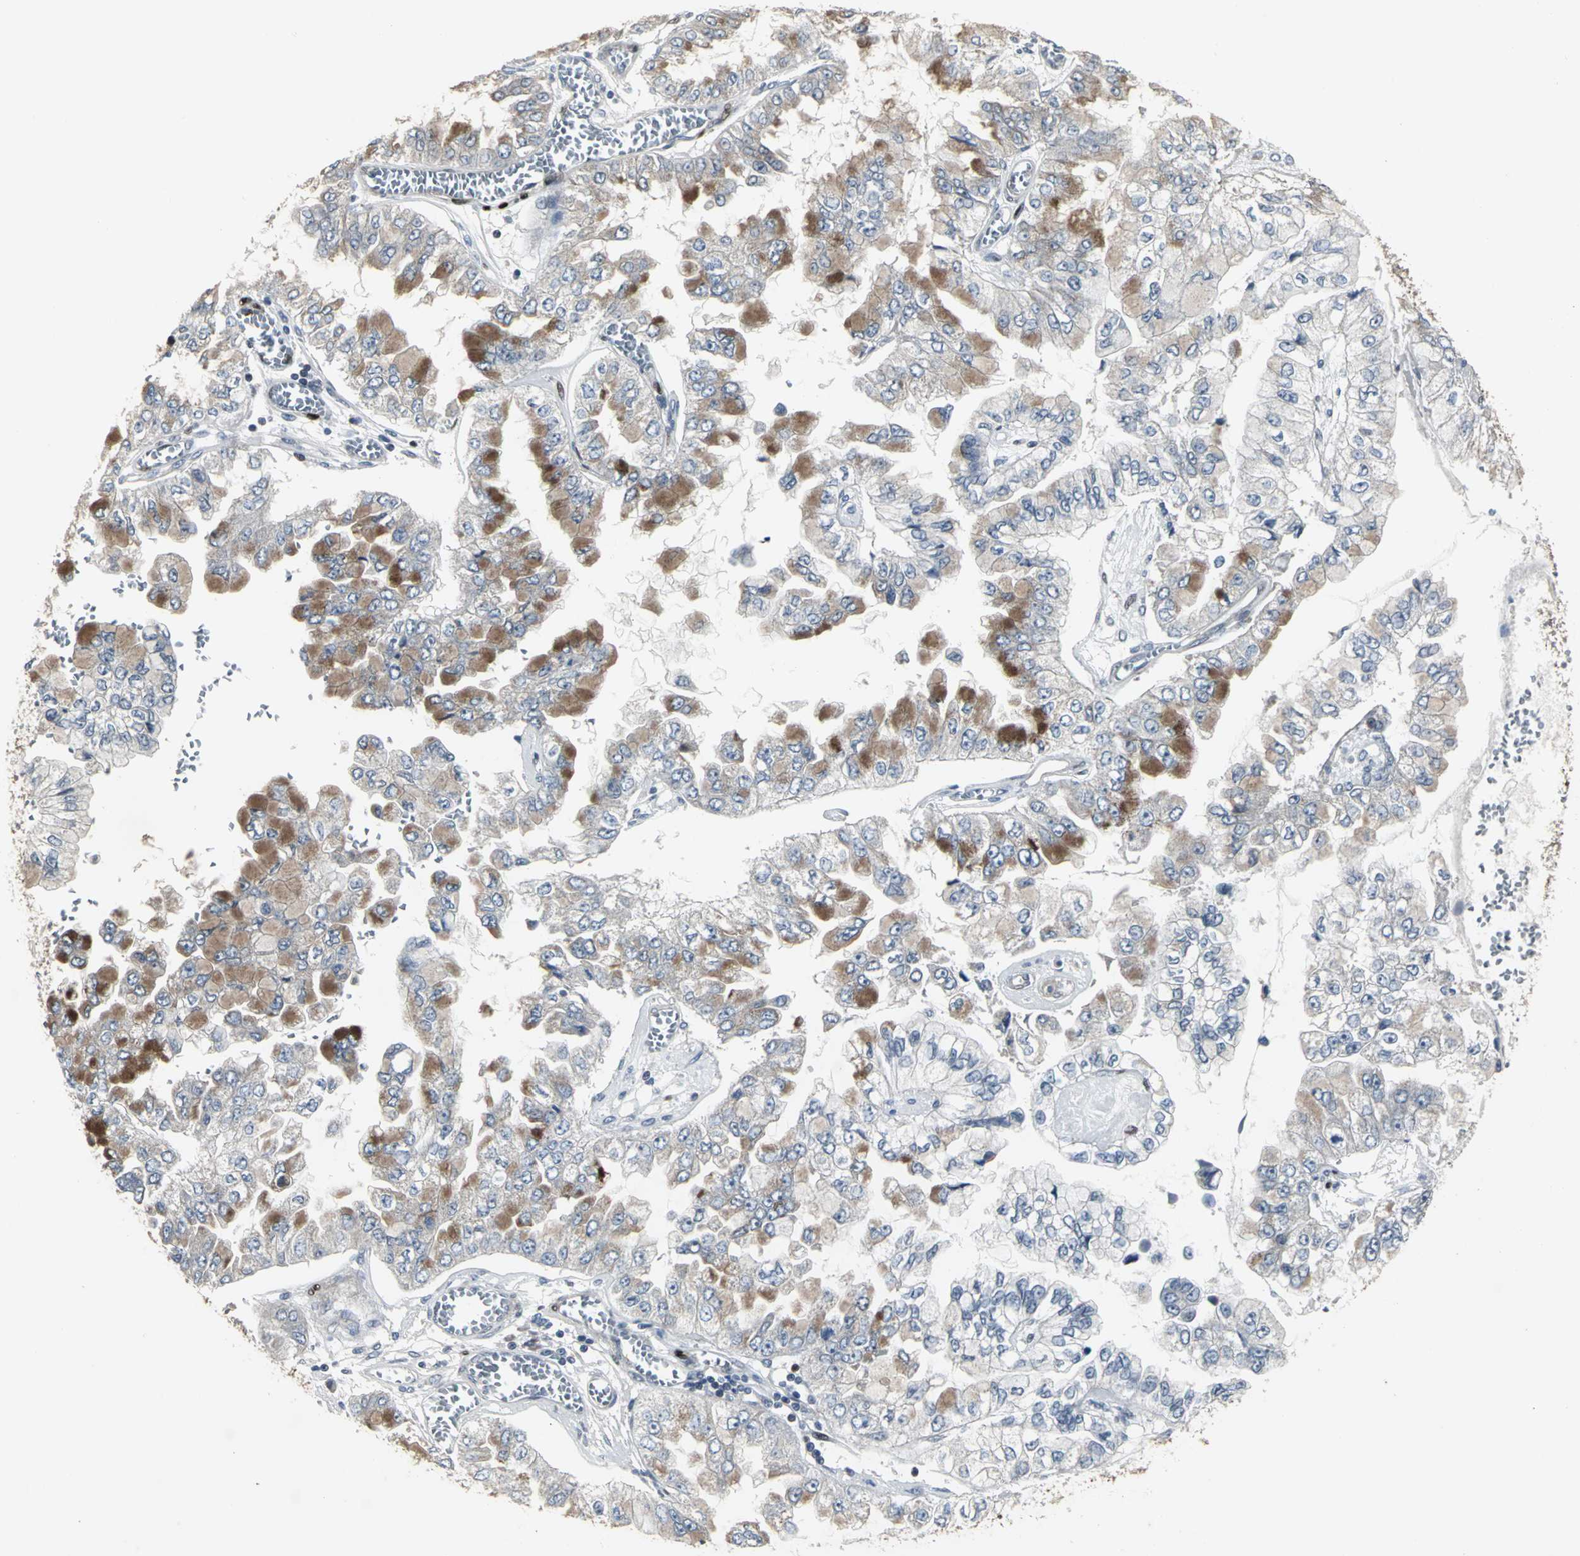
{"staining": {"intensity": "moderate", "quantity": "25%-75%", "location": "cytoplasmic/membranous"}, "tissue": "liver cancer", "cell_type": "Tumor cells", "image_type": "cancer", "snomed": [{"axis": "morphology", "description": "Cholangiocarcinoma"}, {"axis": "topography", "description": "Liver"}], "caption": "Liver cholangiocarcinoma was stained to show a protein in brown. There is medium levels of moderate cytoplasmic/membranous positivity in approximately 25%-75% of tumor cells. The protein is shown in brown color, while the nuclei are stained blue.", "gene": "SRF", "patient": {"sex": "female", "age": 79}}